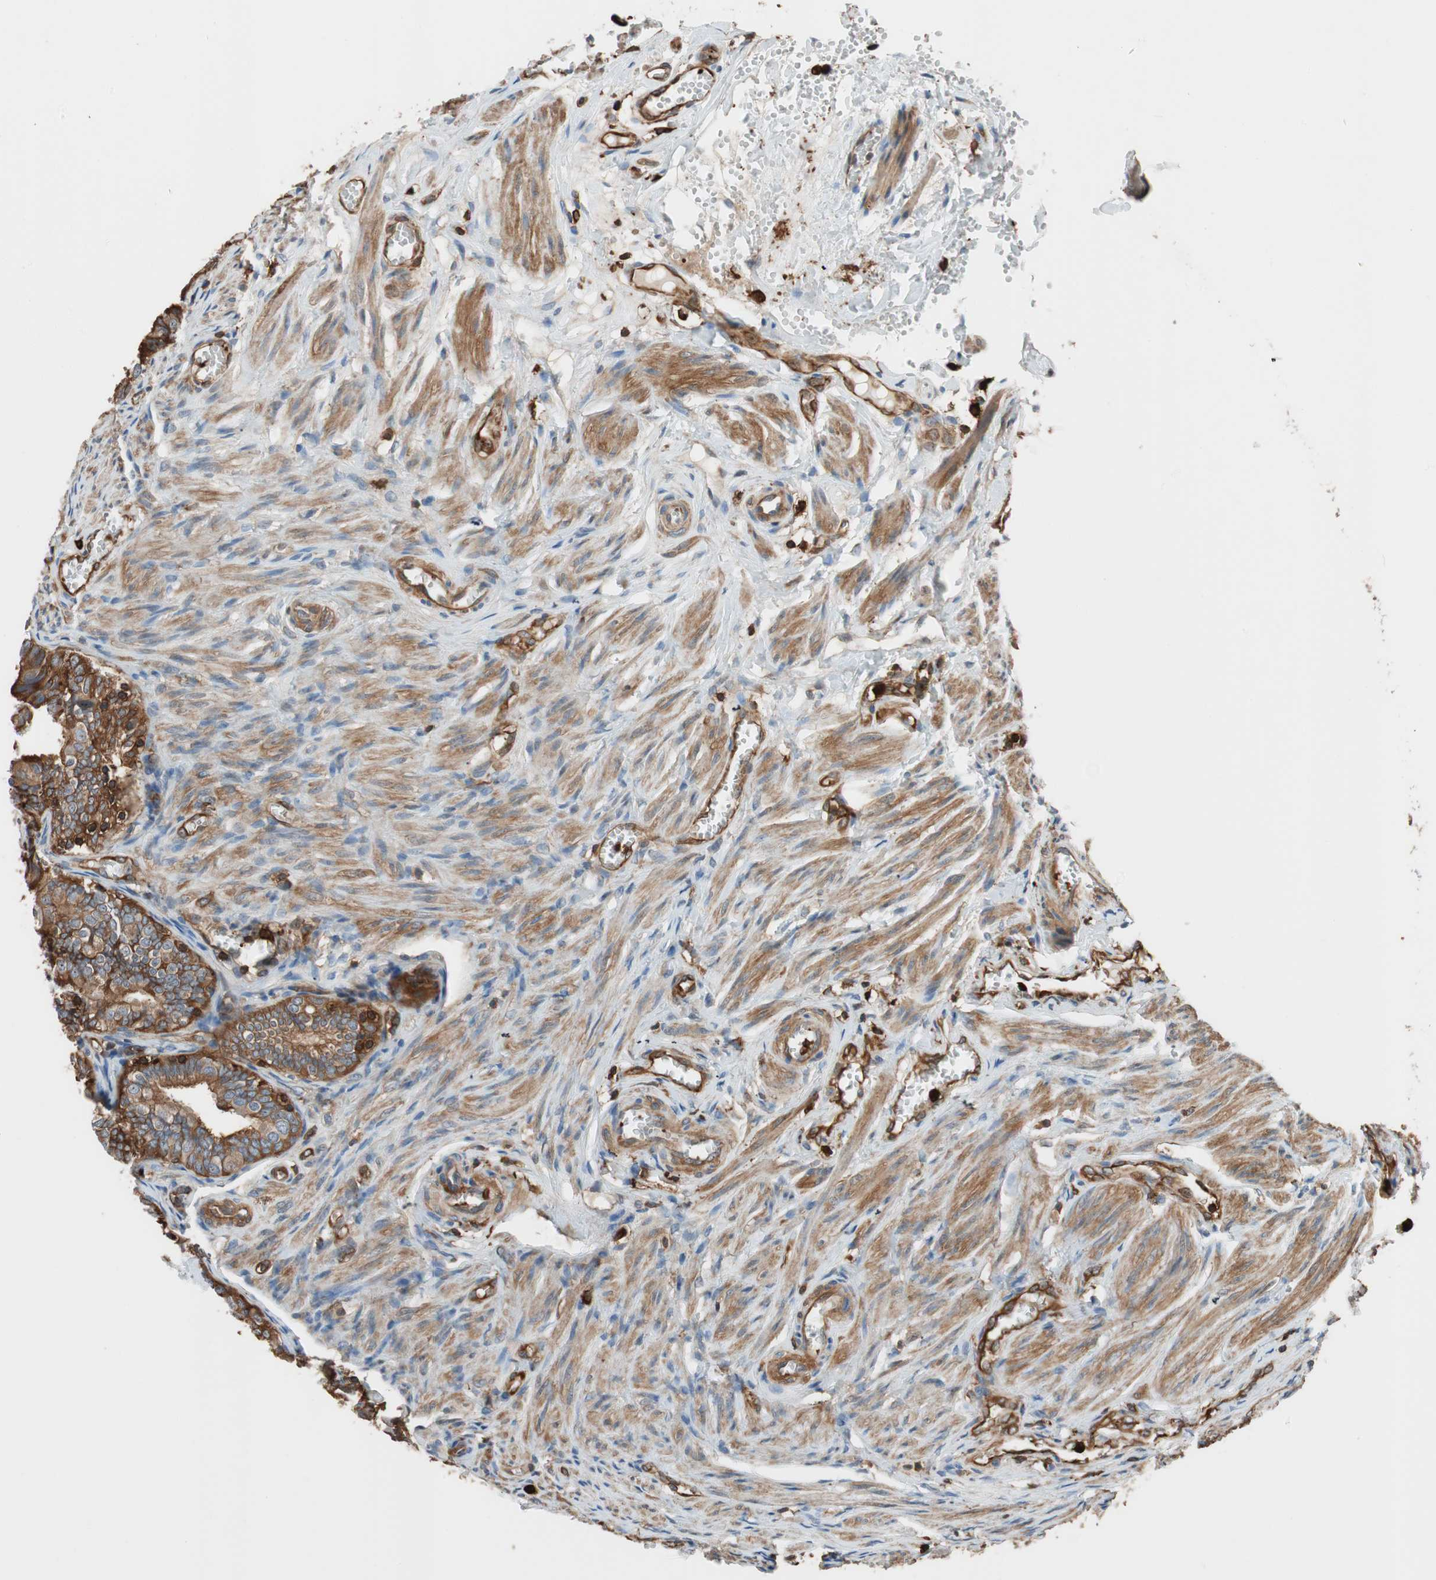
{"staining": {"intensity": "strong", "quantity": ">75%", "location": "cytoplasmic/membranous"}, "tissue": "fallopian tube", "cell_type": "Glandular cells", "image_type": "normal", "snomed": [{"axis": "morphology", "description": "Normal tissue, NOS"}, {"axis": "topography", "description": "Fallopian tube"}], "caption": "IHC image of benign fallopian tube: fallopian tube stained using immunohistochemistry exhibits high levels of strong protein expression localized specifically in the cytoplasmic/membranous of glandular cells, appearing as a cytoplasmic/membranous brown color.", "gene": "VASP", "patient": {"sex": "female", "age": 46}}